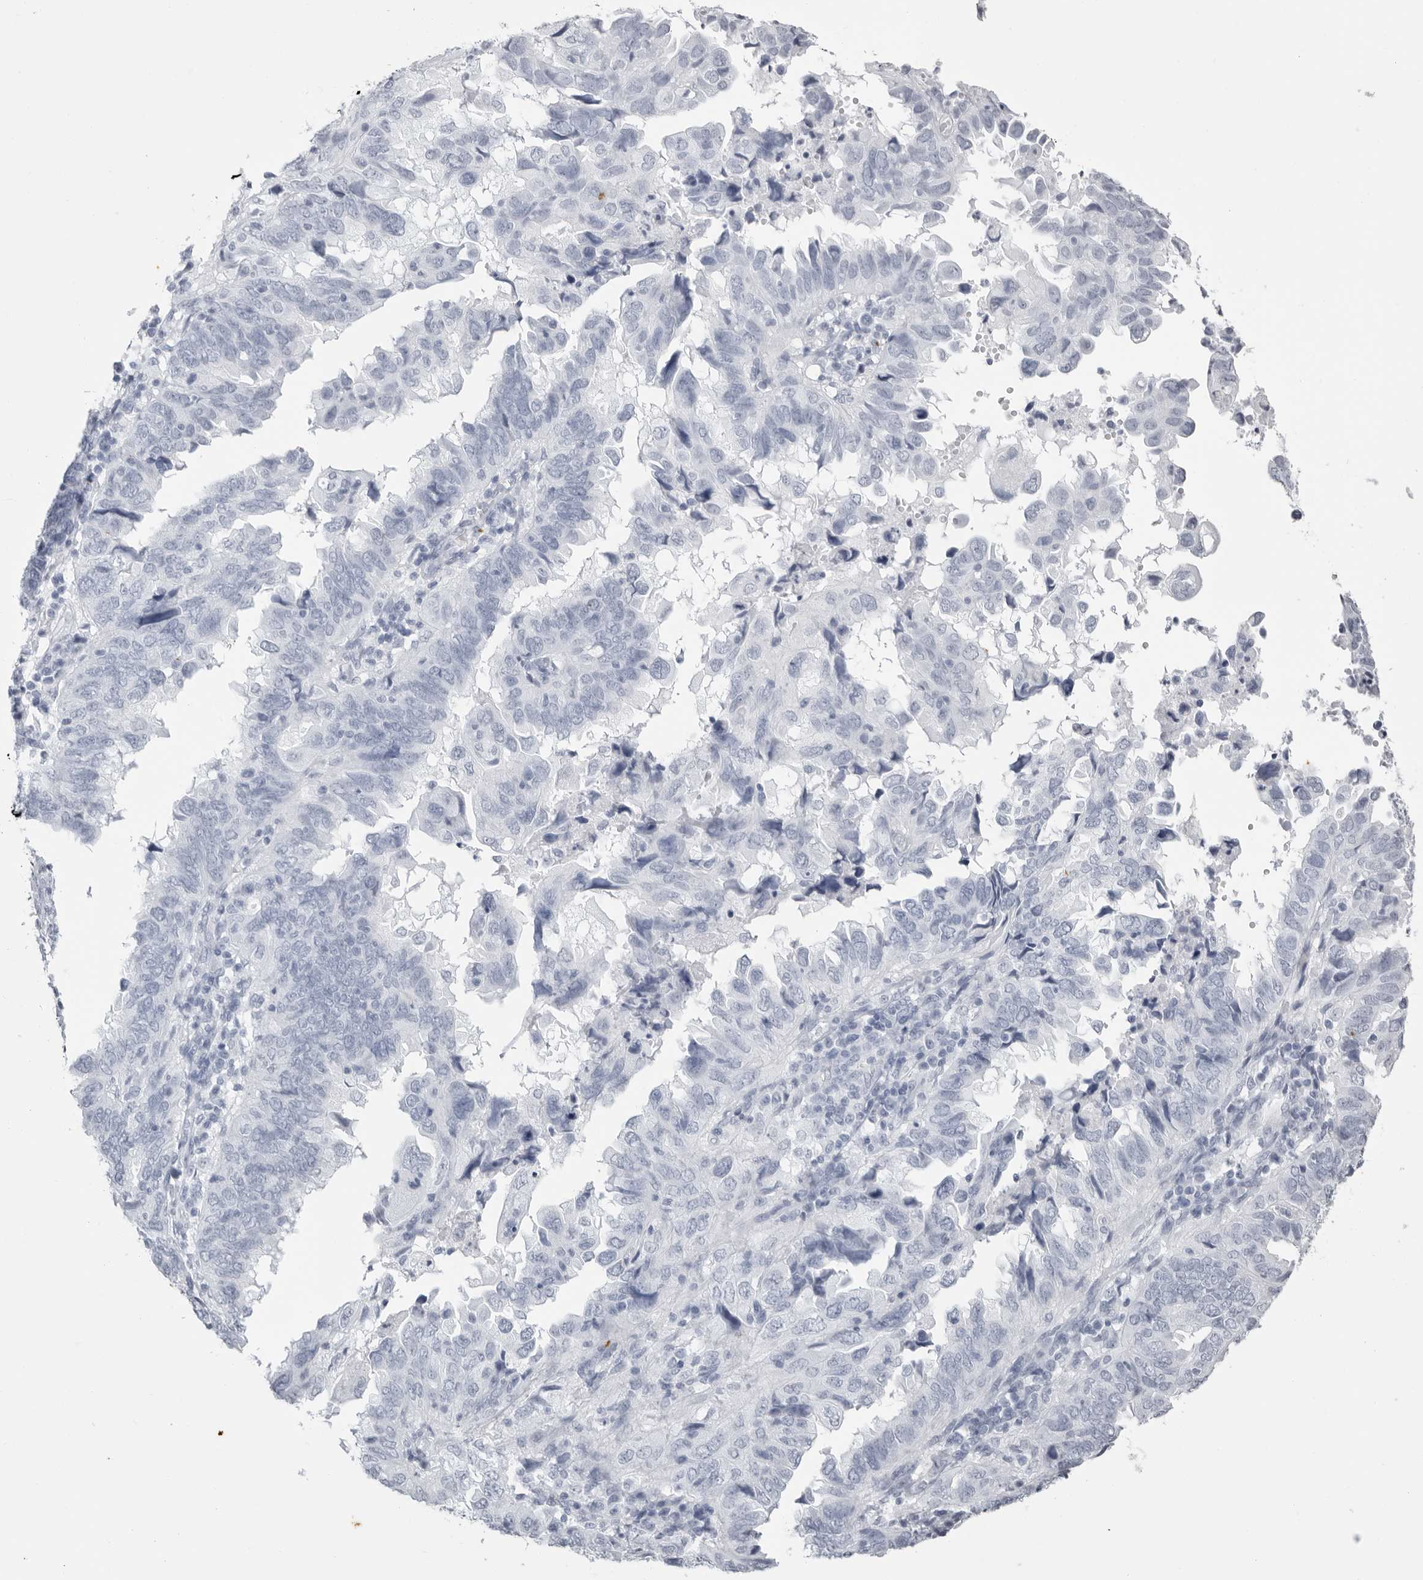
{"staining": {"intensity": "negative", "quantity": "none", "location": "none"}, "tissue": "endometrial cancer", "cell_type": "Tumor cells", "image_type": "cancer", "snomed": [{"axis": "morphology", "description": "Adenocarcinoma, NOS"}, {"axis": "topography", "description": "Uterus"}], "caption": "Immunohistochemistry of human endometrial adenocarcinoma shows no positivity in tumor cells.", "gene": "KLK9", "patient": {"sex": "female", "age": 77}}